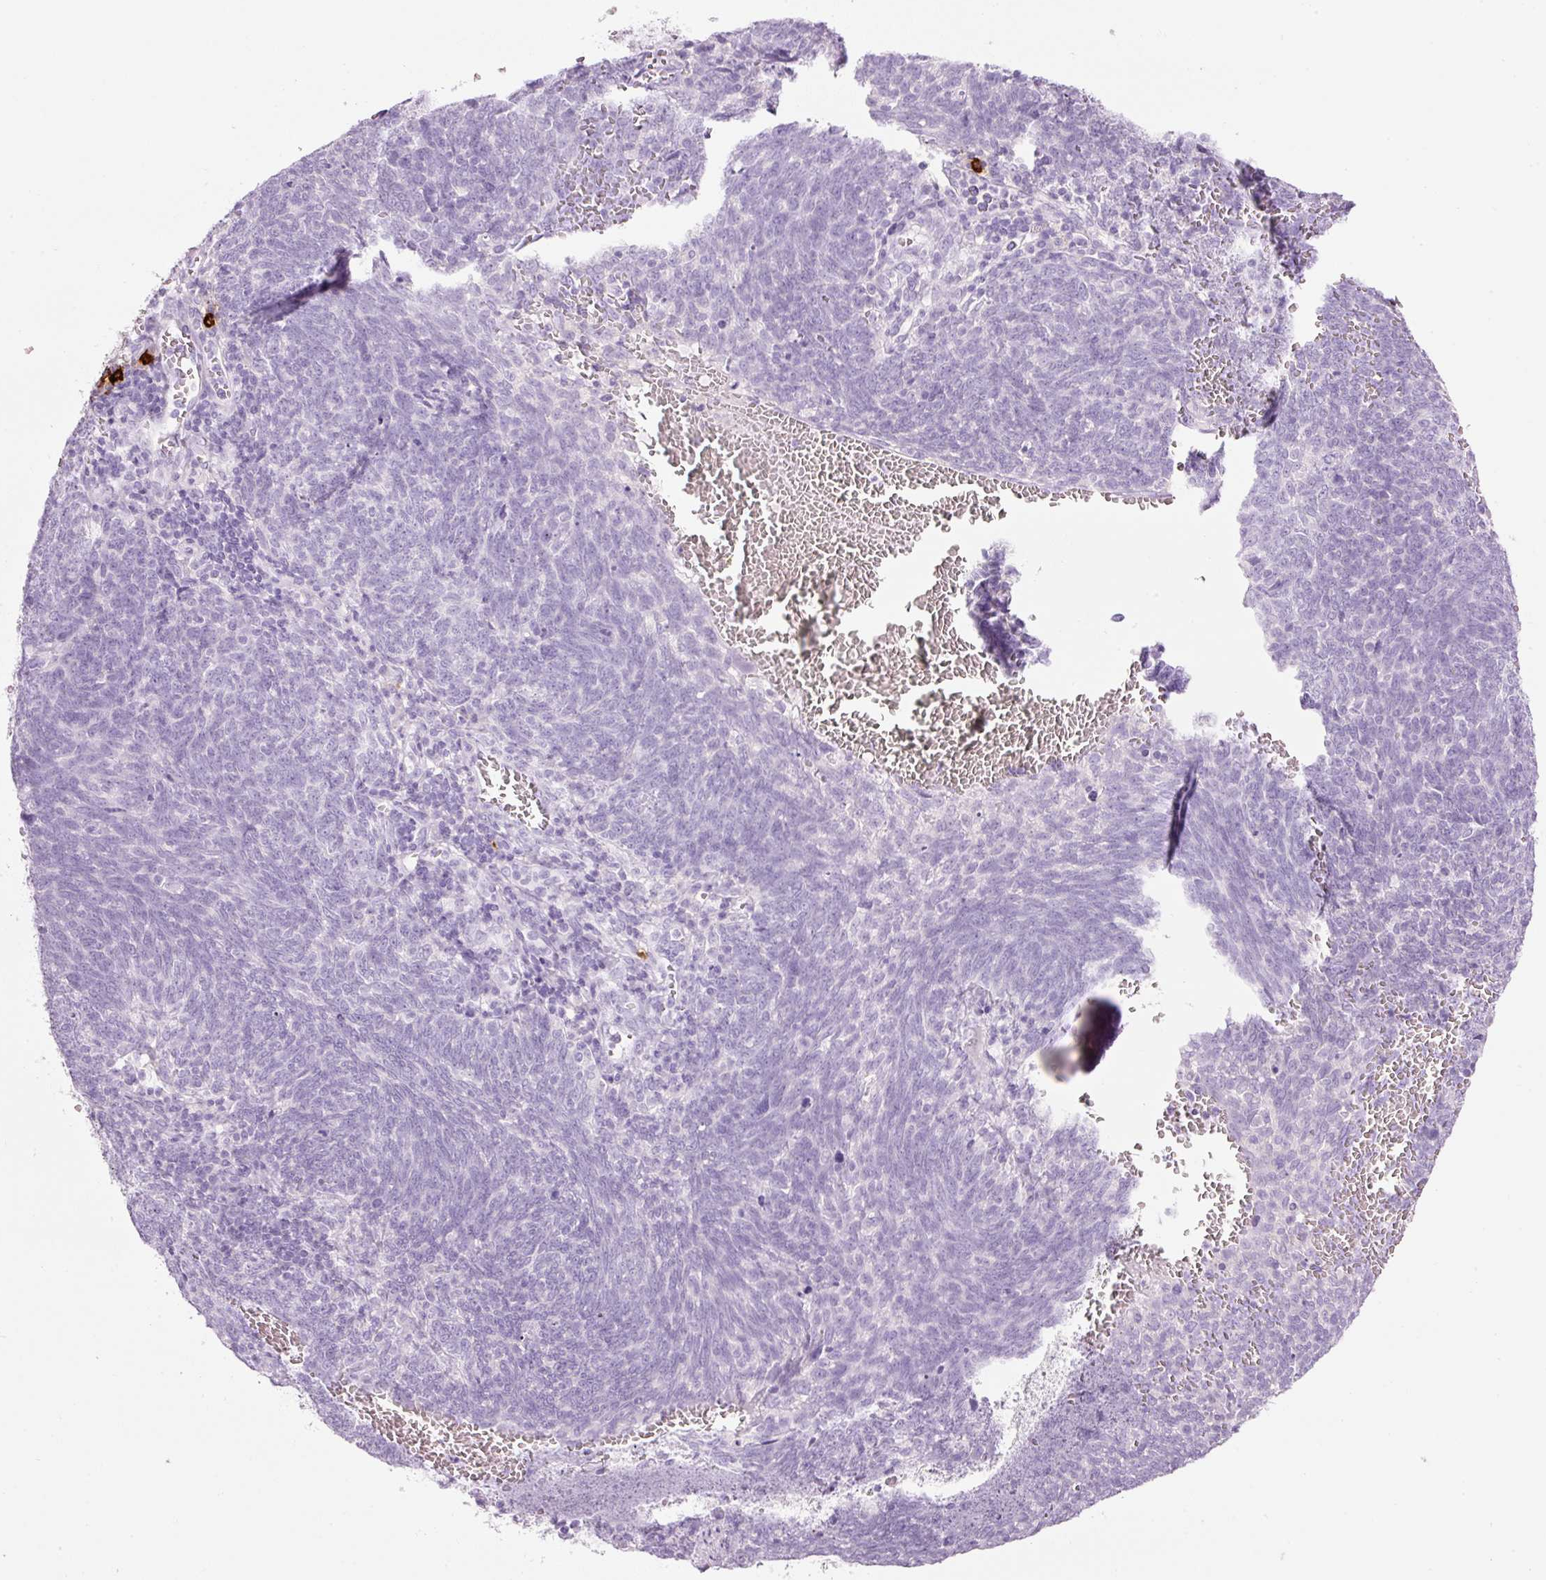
{"staining": {"intensity": "negative", "quantity": "none", "location": "none"}, "tissue": "lung cancer", "cell_type": "Tumor cells", "image_type": "cancer", "snomed": [{"axis": "morphology", "description": "Squamous cell carcinoma, NOS"}, {"axis": "topography", "description": "Lung"}], "caption": "Human lung cancer (squamous cell carcinoma) stained for a protein using immunohistochemistry demonstrates no positivity in tumor cells.", "gene": "CMA1", "patient": {"sex": "female", "age": 72}}